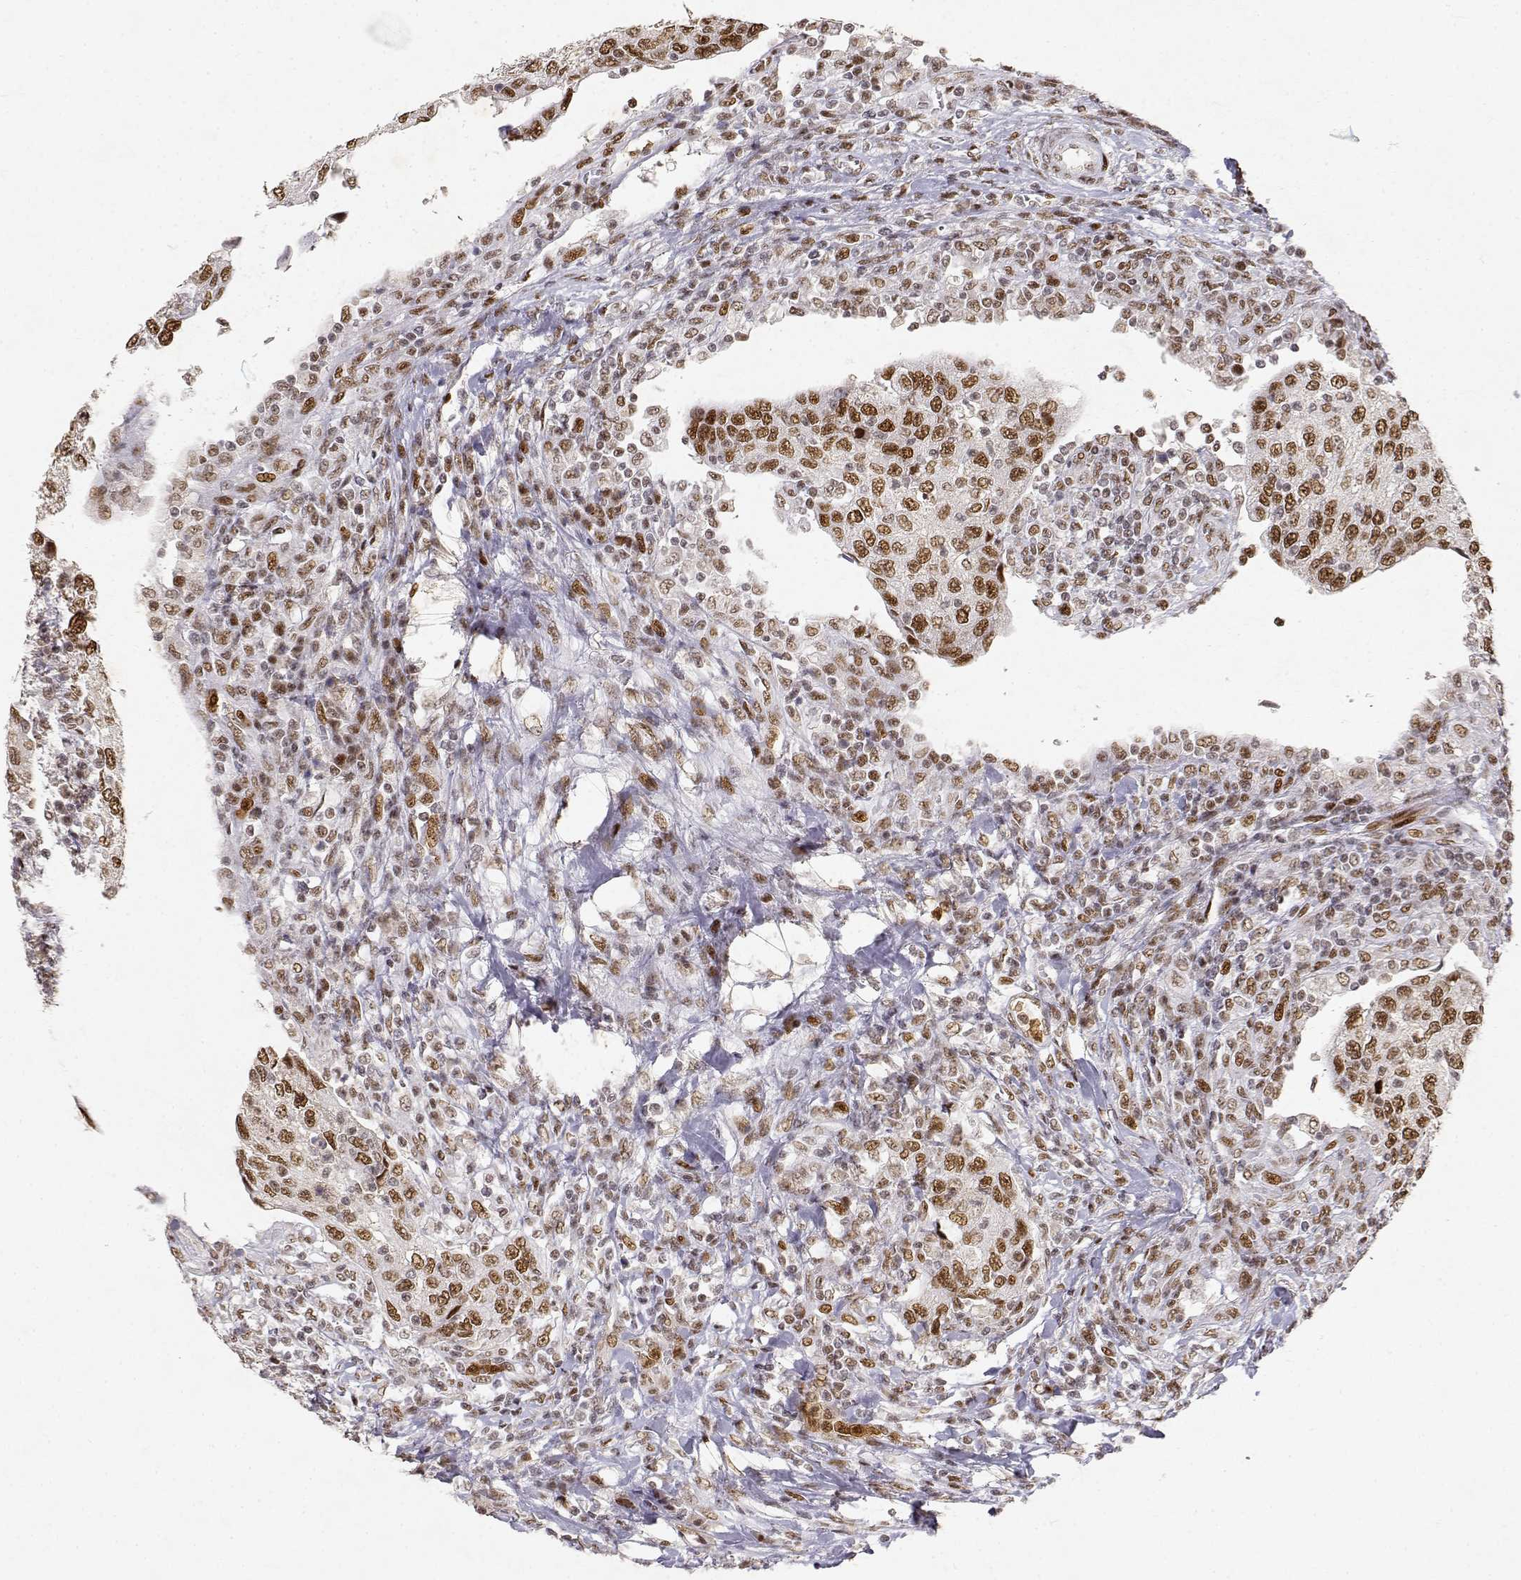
{"staining": {"intensity": "moderate", "quantity": ">75%", "location": "nuclear"}, "tissue": "urothelial cancer", "cell_type": "Tumor cells", "image_type": "cancer", "snomed": [{"axis": "morphology", "description": "Urothelial carcinoma, High grade"}, {"axis": "topography", "description": "Urinary bladder"}], "caption": "Human urothelial cancer stained with a brown dye reveals moderate nuclear positive positivity in about >75% of tumor cells.", "gene": "RSF1", "patient": {"sex": "female", "age": 78}}